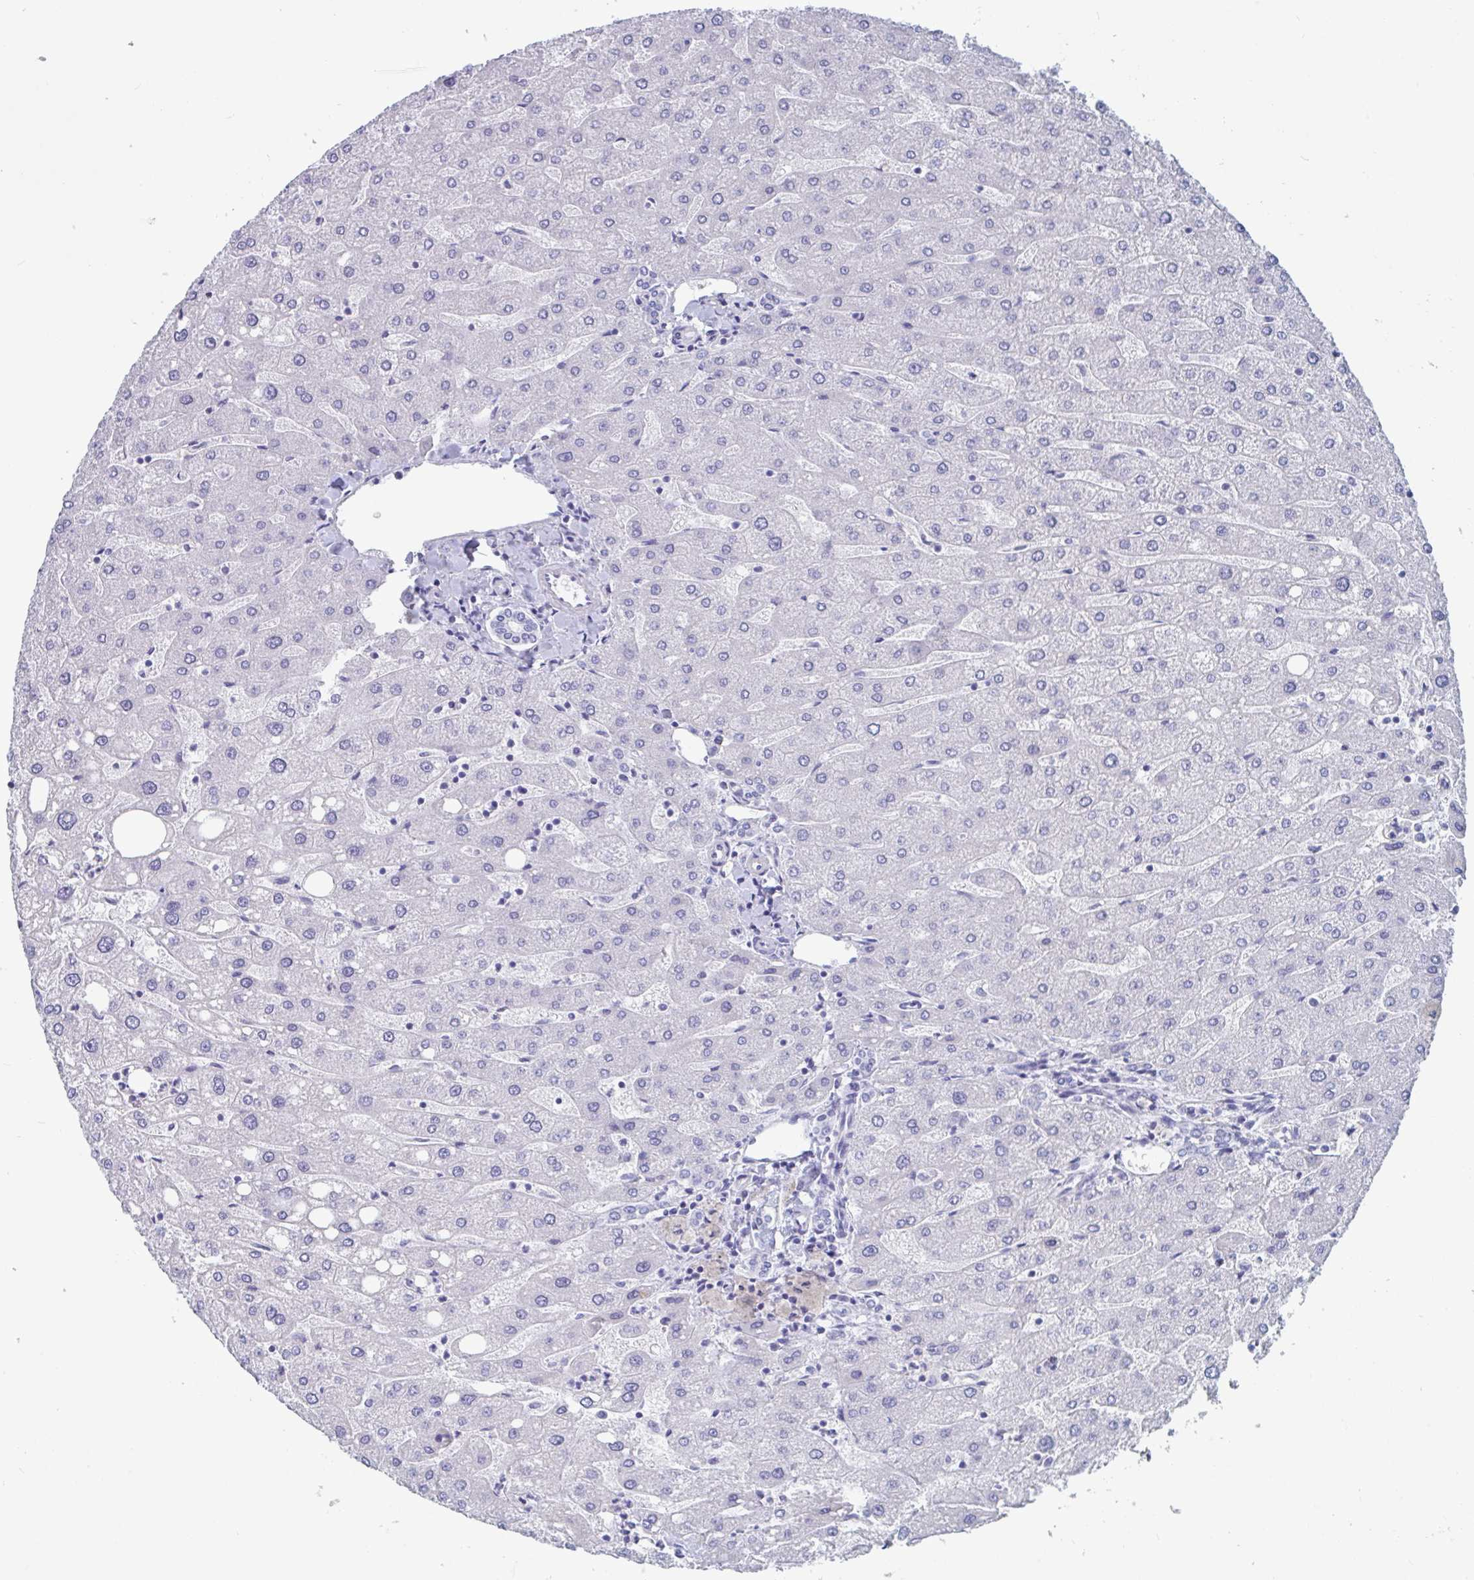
{"staining": {"intensity": "negative", "quantity": "none", "location": "none"}, "tissue": "liver", "cell_type": "Cholangiocytes", "image_type": "normal", "snomed": [{"axis": "morphology", "description": "Normal tissue, NOS"}, {"axis": "topography", "description": "Liver"}], "caption": "A high-resolution micrograph shows immunohistochemistry staining of benign liver, which reveals no significant positivity in cholangiocytes.", "gene": "DPEP3", "patient": {"sex": "male", "age": 67}}